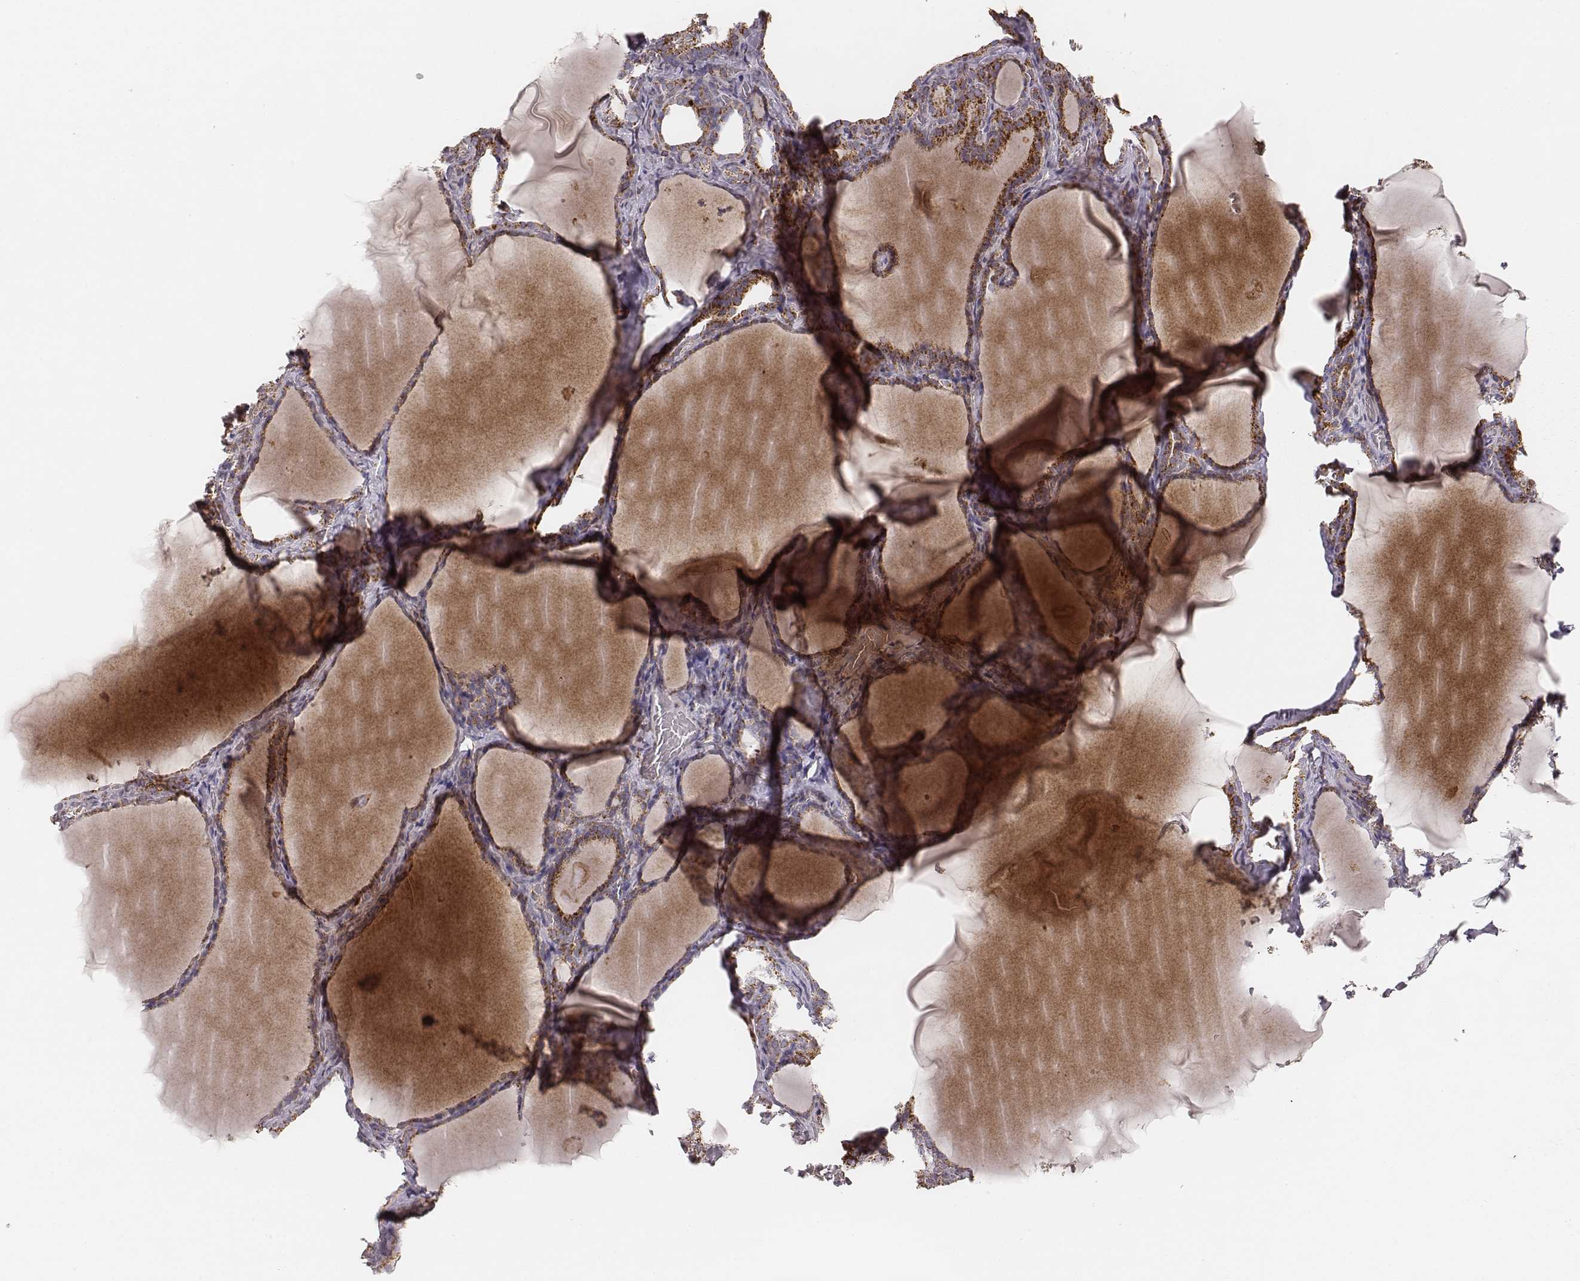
{"staining": {"intensity": "strong", "quantity": ">75%", "location": "cytoplasmic/membranous"}, "tissue": "thyroid gland", "cell_type": "Glandular cells", "image_type": "normal", "snomed": [{"axis": "morphology", "description": "Normal tissue, NOS"}, {"axis": "morphology", "description": "Hyperplasia, NOS"}, {"axis": "topography", "description": "Thyroid gland"}], "caption": "A high-resolution photomicrograph shows IHC staining of unremarkable thyroid gland, which displays strong cytoplasmic/membranous staining in about >75% of glandular cells.", "gene": "CS", "patient": {"sex": "female", "age": 27}}